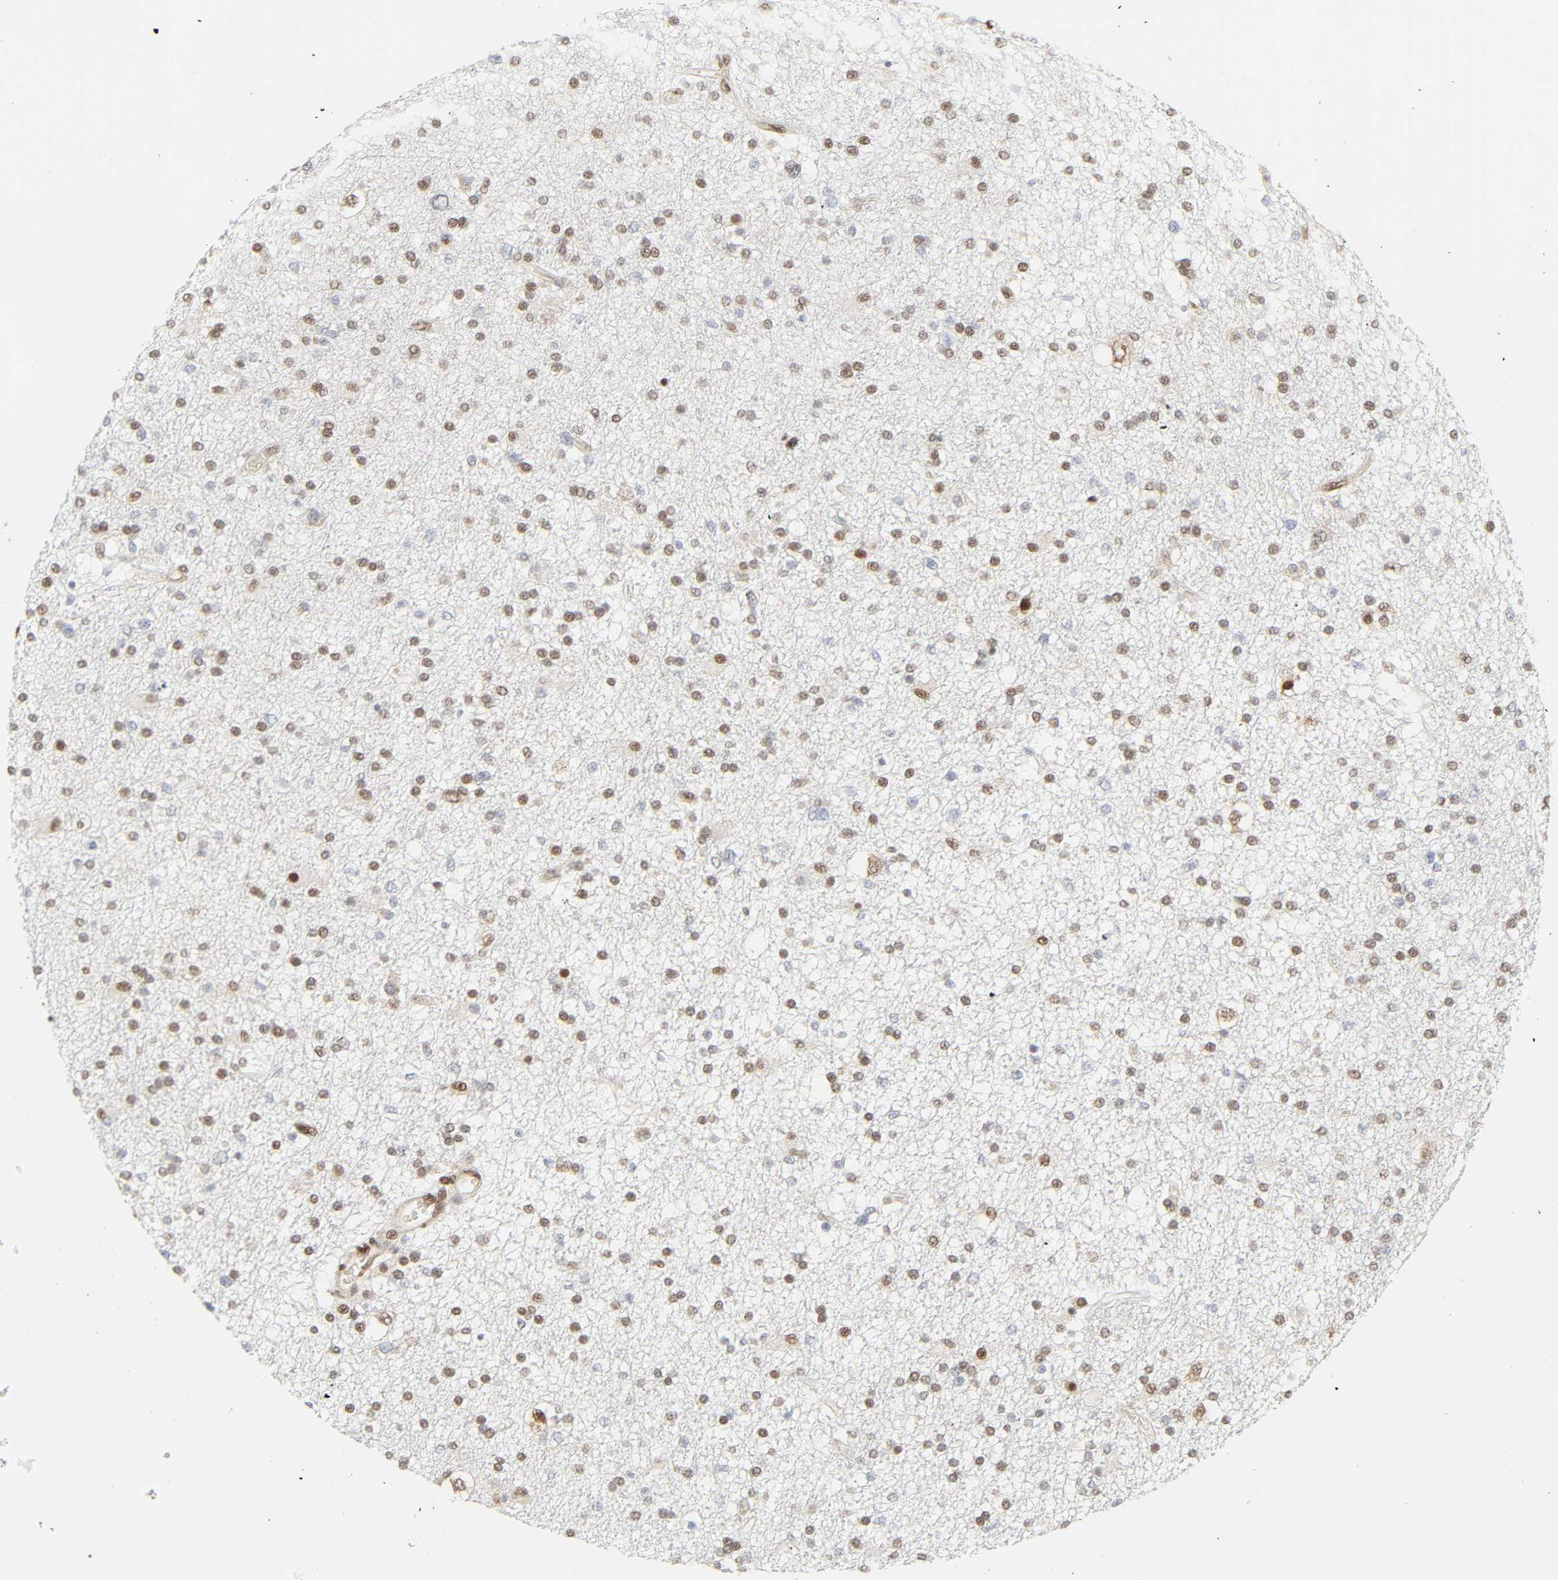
{"staining": {"intensity": "moderate", "quantity": "25%-75%", "location": "cytoplasmic/membranous,nuclear"}, "tissue": "glioma", "cell_type": "Tumor cells", "image_type": "cancer", "snomed": [{"axis": "morphology", "description": "Glioma, malignant, High grade"}, {"axis": "topography", "description": "Brain"}], "caption": "Malignant glioma (high-grade) stained with DAB (3,3'-diaminobenzidine) immunohistochemistry (IHC) demonstrates medium levels of moderate cytoplasmic/membranous and nuclear positivity in approximately 25%-75% of tumor cells.", "gene": "ZBTB16", "patient": {"sex": "male", "age": 33}}